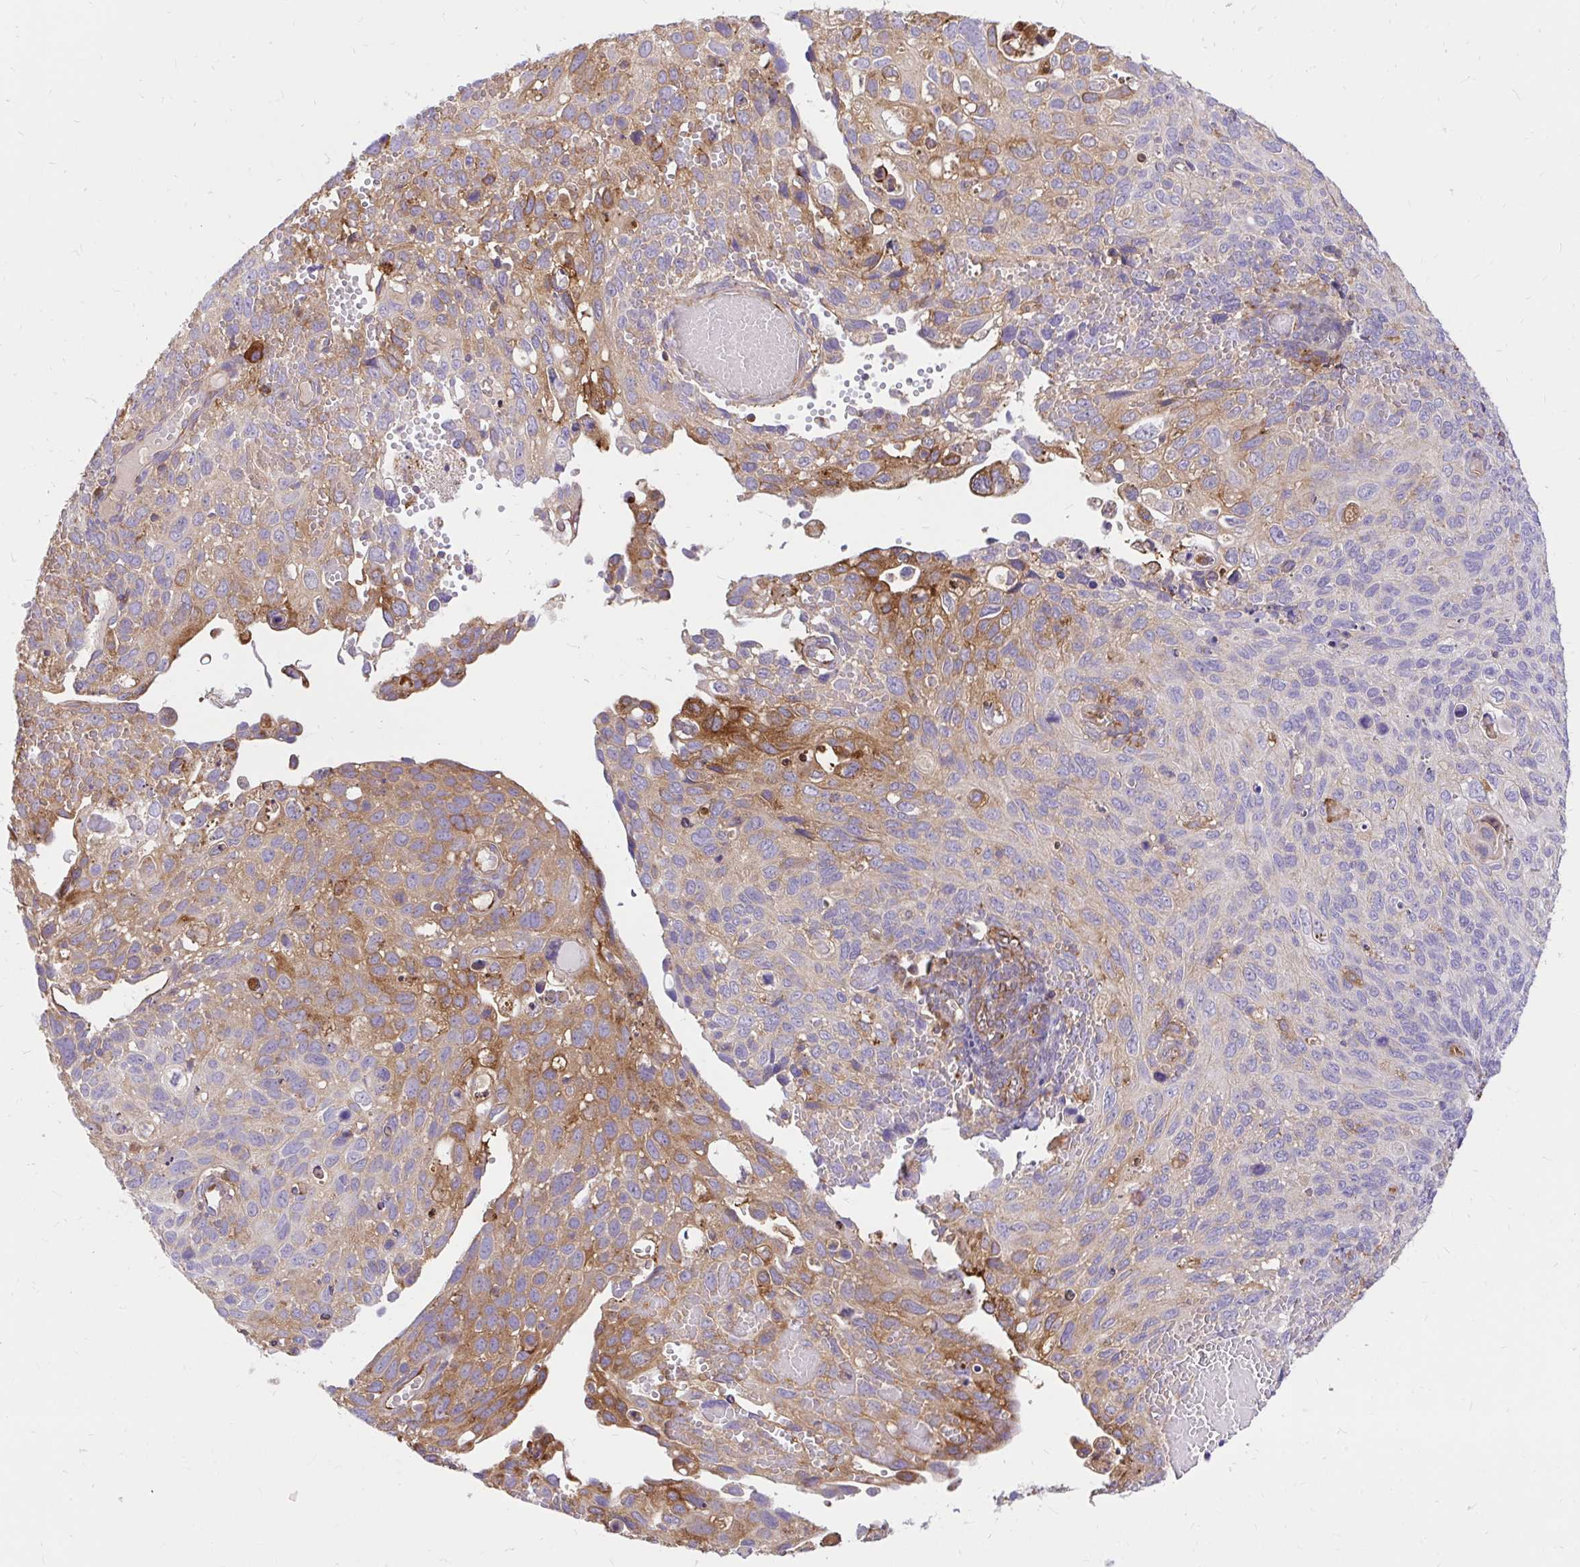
{"staining": {"intensity": "moderate", "quantity": "<25%", "location": "cytoplasmic/membranous"}, "tissue": "cervical cancer", "cell_type": "Tumor cells", "image_type": "cancer", "snomed": [{"axis": "morphology", "description": "Squamous cell carcinoma, NOS"}, {"axis": "topography", "description": "Cervix"}], "caption": "Brown immunohistochemical staining in cervical squamous cell carcinoma shows moderate cytoplasmic/membranous positivity in about <25% of tumor cells.", "gene": "ABCB10", "patient": {"sex": "female", "age": 70}}